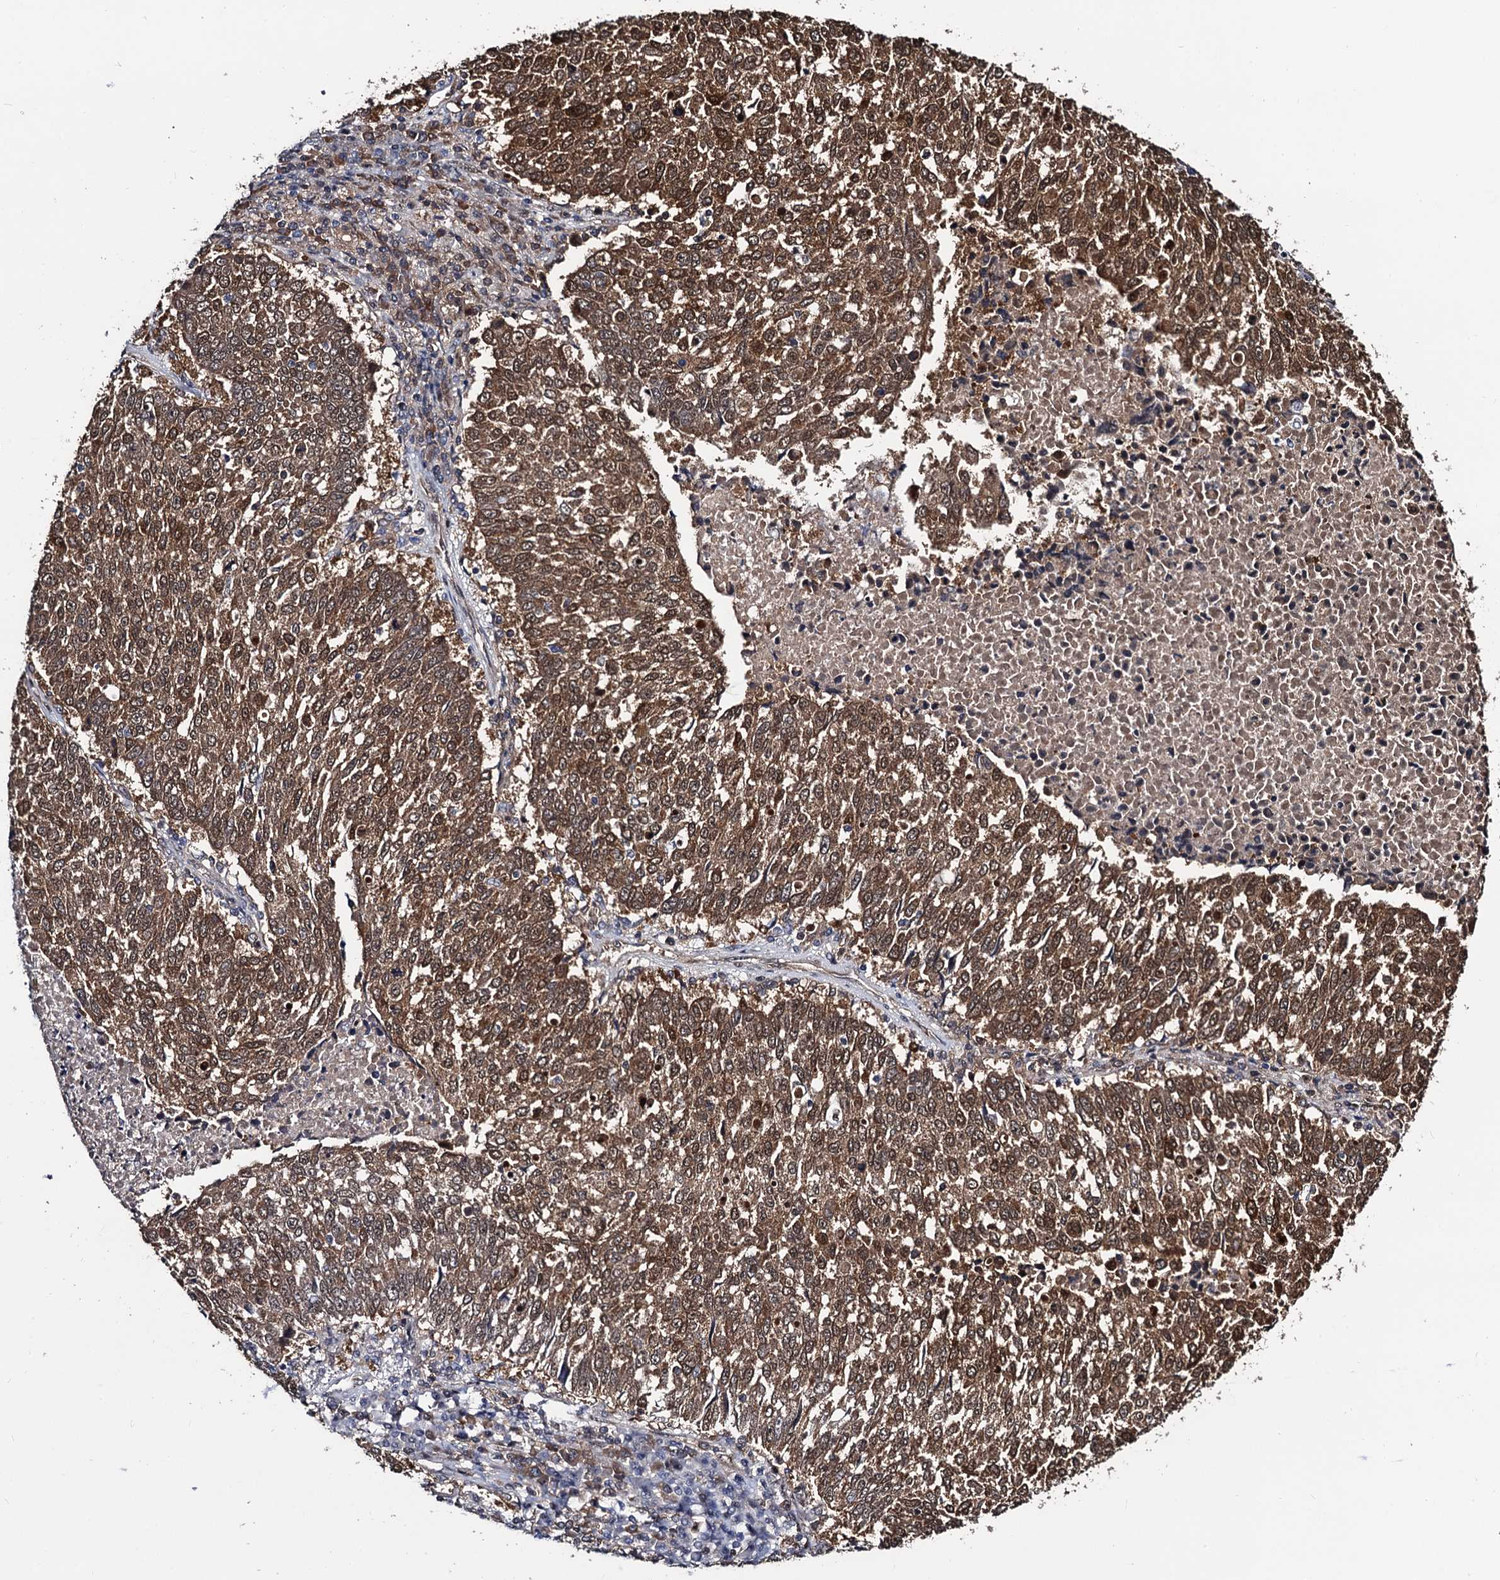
{"staining": {"intensity": "strong", "quantity": ">75%", "location": "cytoplasmic/membranous,nuclear"}, "tissue": "lung cancer", "cell_type": "Tumor cells", "image_type": "cancer", "snomed": [{"axis": "morphology", "description": "Squamous cell carcinoma, NOS"}, {"axis": "topography", "description": "Lung"}], "caption": "IHC photomicrograph of neoplastic tissue: squamous cell carcinoma (lung) stained using IHC reveals high levels of strong protein expression localized specifically in the cytoplasmic/membranous and nuclear of tumor cells, appearing as a cytoplasmic/membranous and nuclear brown color.", "gene": "FAM222A", "patient": {"sex": "male", "age": 73}}